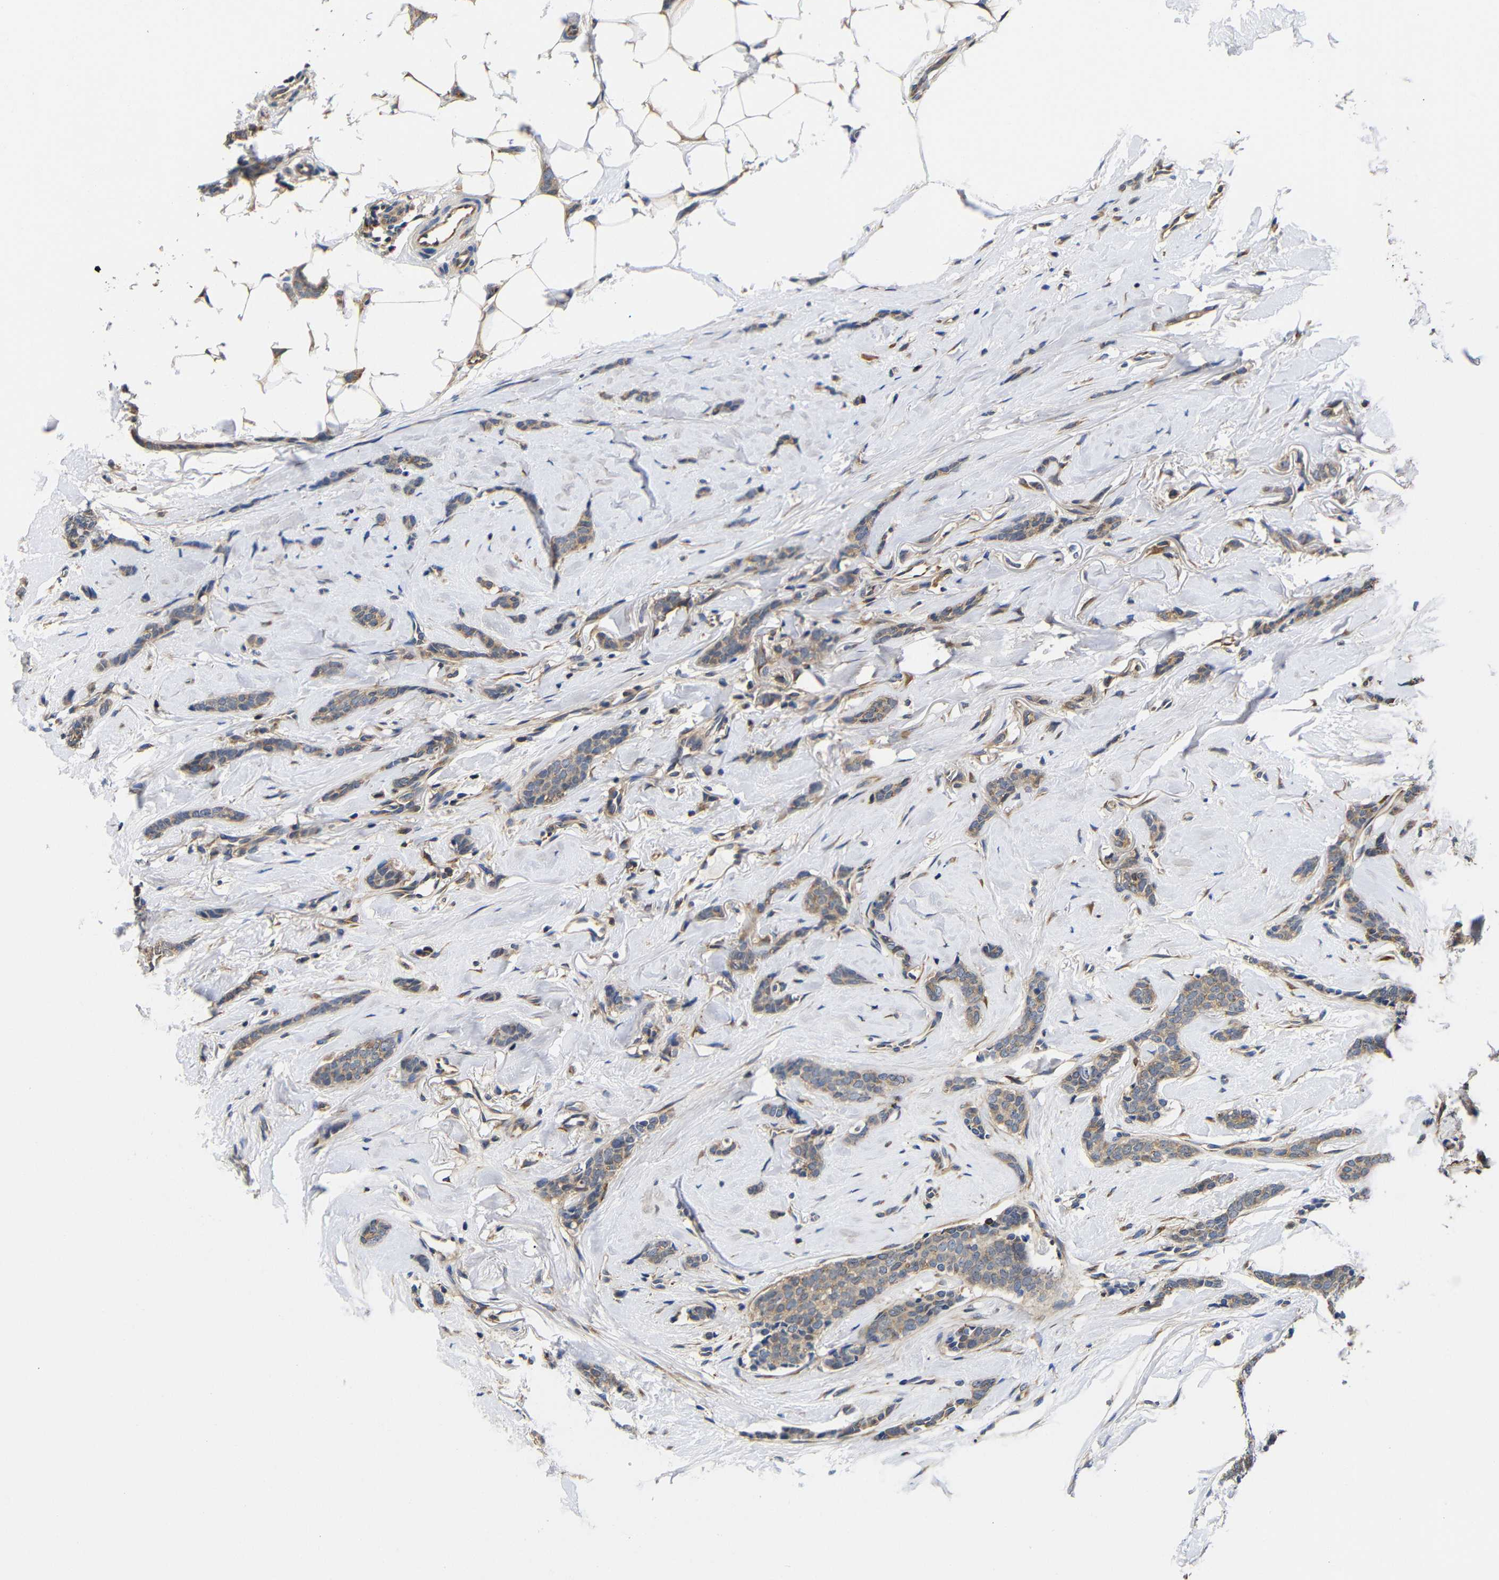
{"staining": {"intensity": "moderate", "quantity": ">75%", "location": "cytoplasmic/membranous"}, "tissue": "breast cancer", "cell_type": "Tumor cells", "image_type": "cancer", "snomed": [{"axis": "morphology", "description": "Lobular carcinoma"}, {"axis": "topography", "description": "Skin"}, {"axis": "topography", "description": "Breast"}], "caption": "Breast cancer (lobular carcinoma) stained with immunohistochemistry (IHC) displays moderate cytoplasmic/membranous positivity in about >75% of tumor cells. (Brightfield microscopy of DAB IHC at high magnification).", "gene": "LRRCC1", "patient": {"sex": "female", "age": 46}}